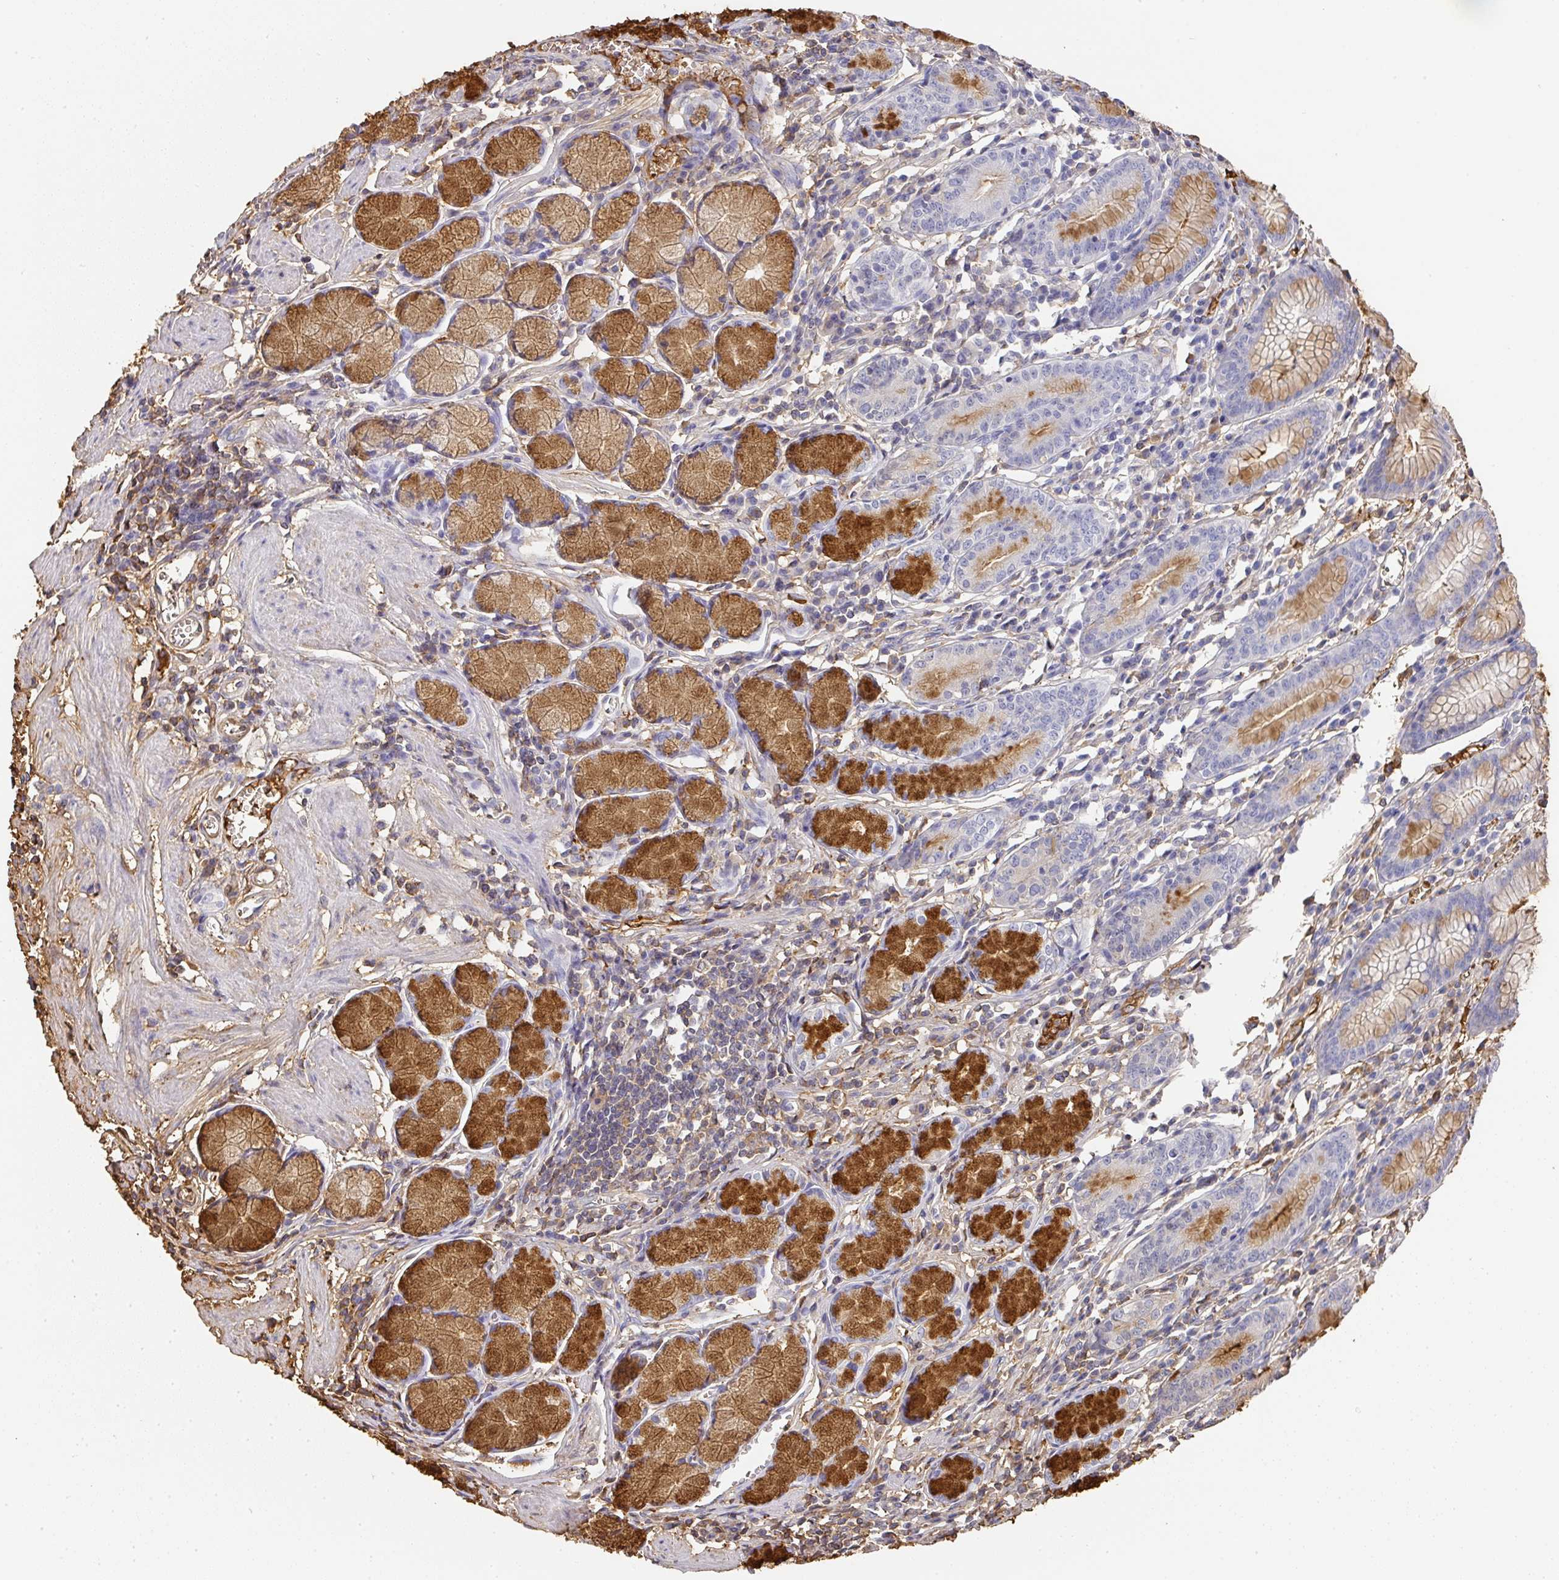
{"staining": {"intensity": "strong", "quantity": "25%-75%", "location": "cytoplasmic/membranous"}, "tissue": "stomach", "cell_type": "Glandular cells", "image_type": "normal", "snomed": [{"axis": "morphology", "description": "Normal tissue, NOS"}, {"axis": "topography", "description": "Stomach"}], "caption": "Immunohistochemistry (IHC) photomicrograph of normal stomach: human stomach stained using immunohistochemistry demonstrates high levels of strong protein expression localized specifically in the cytoplasmic/membranous of glandular cells, appearing as a cytoplasmic/membranous brown color.", "gene": "ALB", "patient": {"sex": "male", "age": 55}}